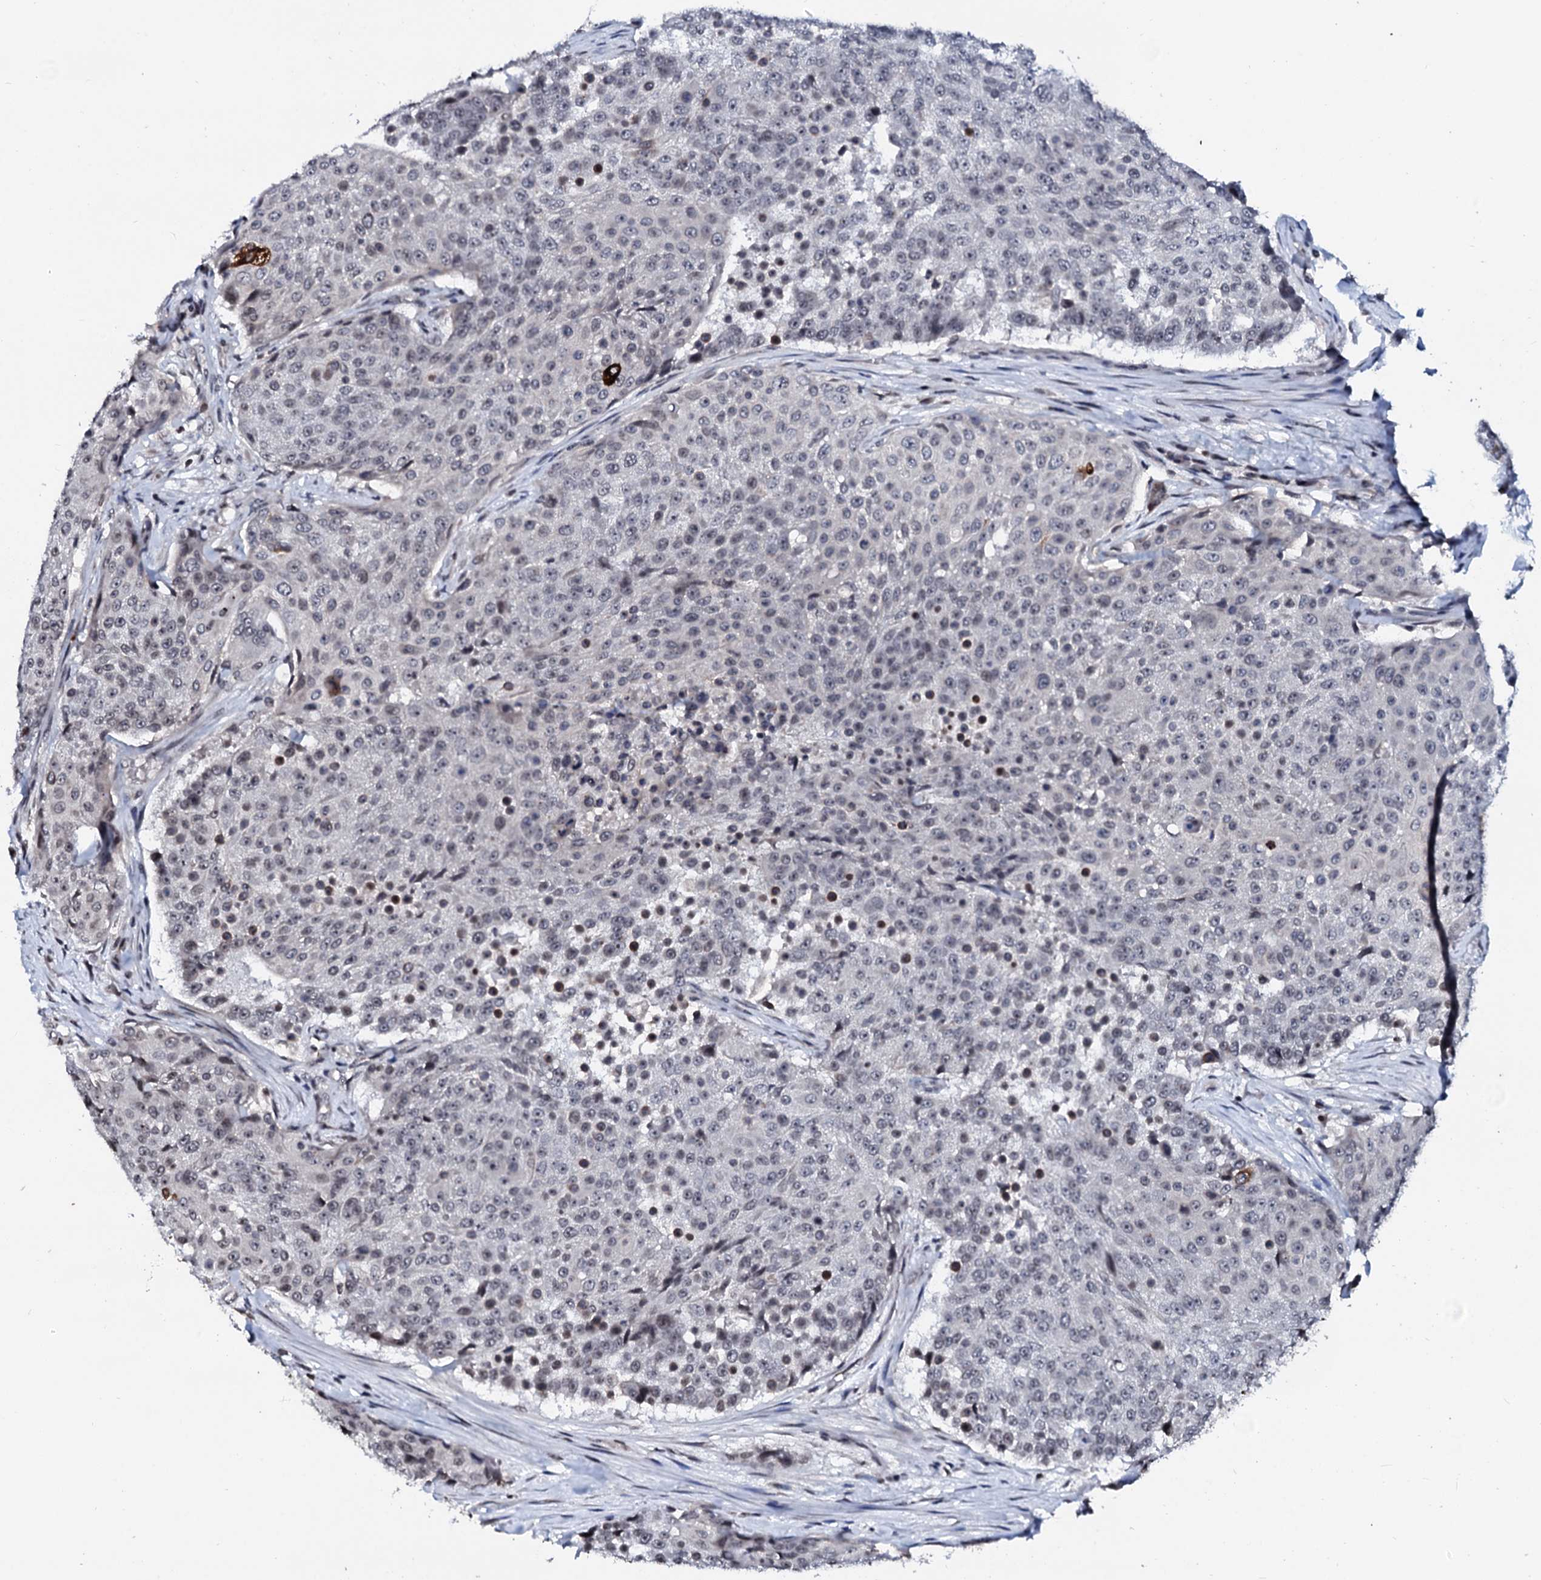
{"staining": {"intensity": "strong", "quantity": "<25%", "location": "cytoplasmic/membranous,nuclear"}, "tissue": "urothelial cancer", "cell_type": "Tumor cells", "image_type": "cancer", "snomed": [{"axis": "morphology", "description": "Urothelial carcinoma, High grade"}, {"axis": "topography", "description": "Urinary bladder"}], "caption": "A micrograph of urothelial cancer stained for a protein reveals strong cytoplasmic/membranous and nuclear brown staining in tumor cells.", "gene": "LSM11", "patient": {"sex": "female", "age": 63}}